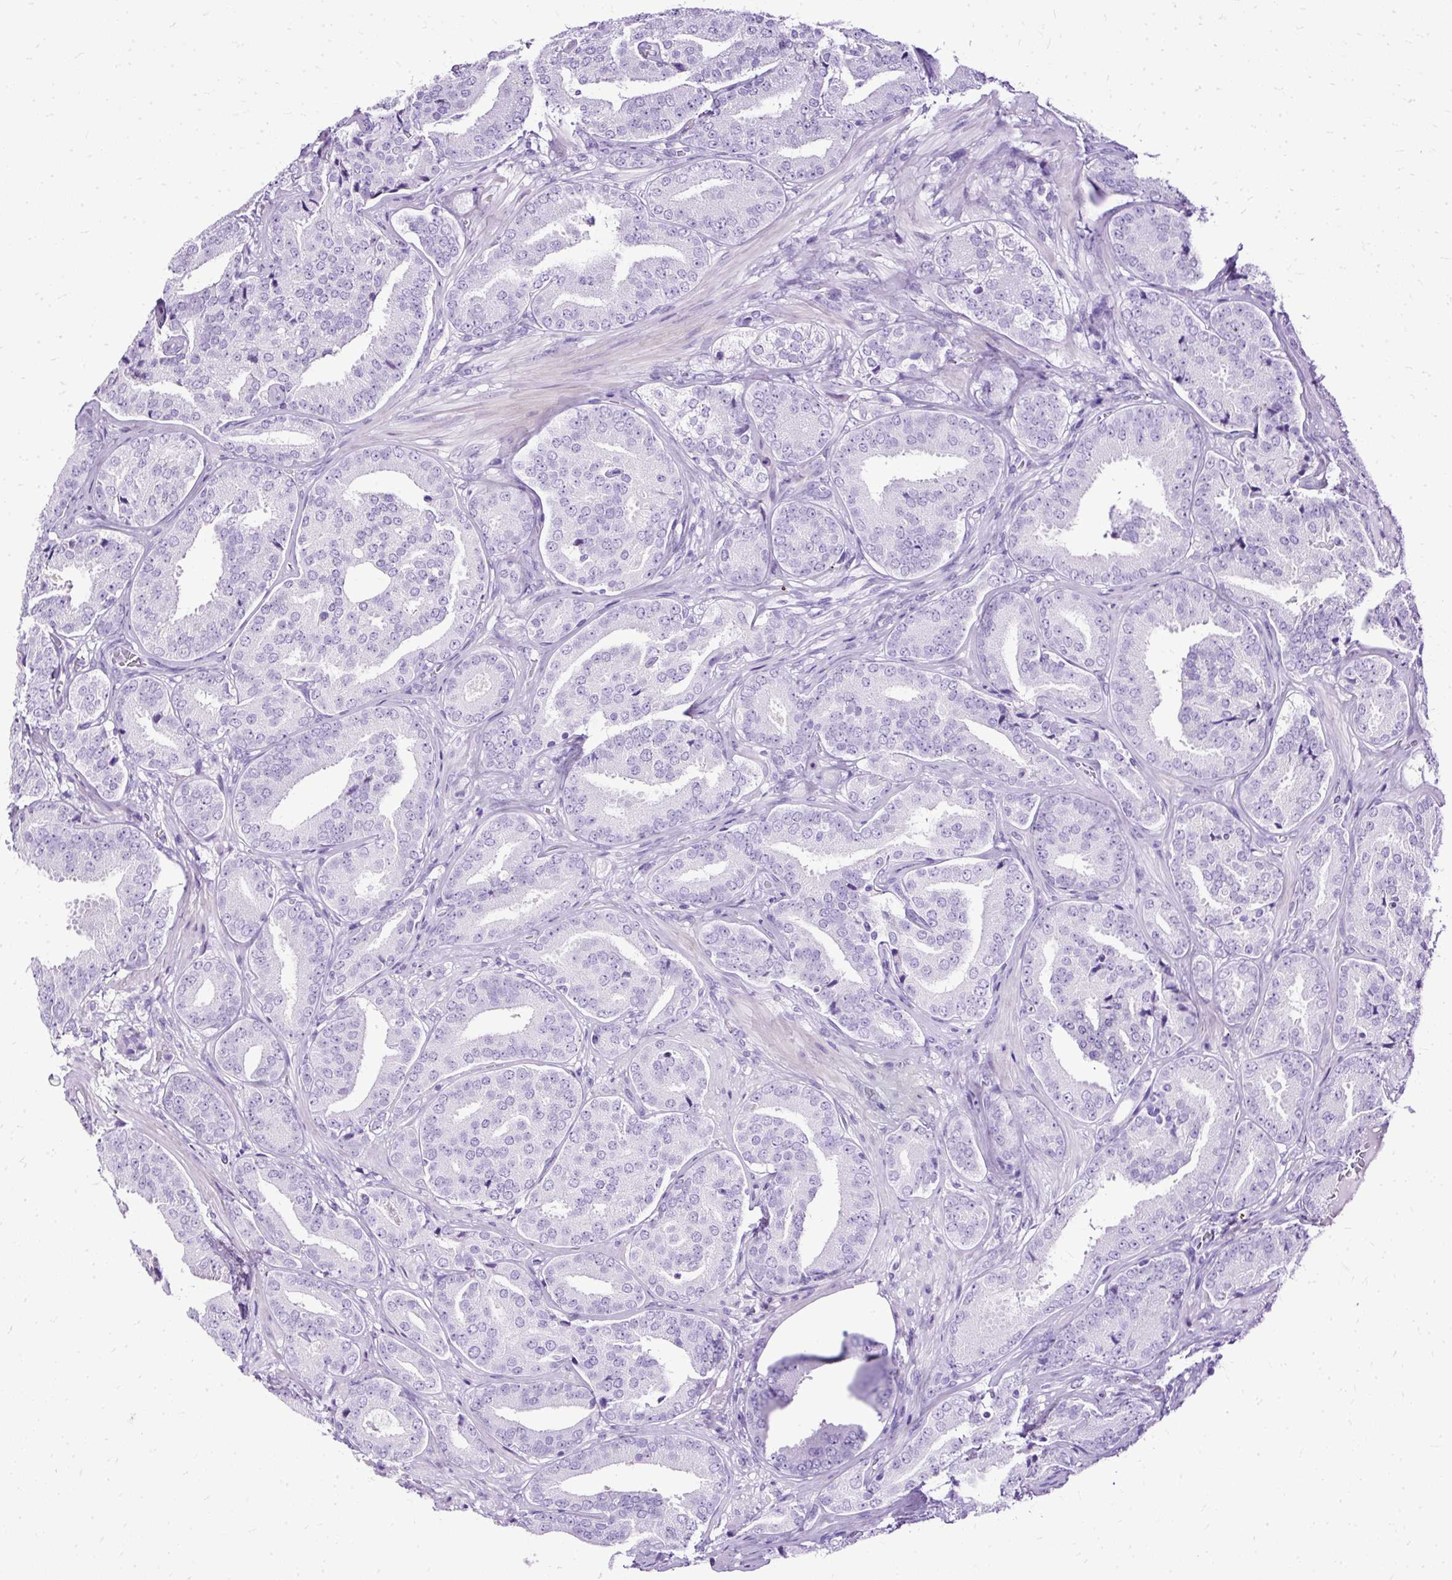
{"staining": {"intensity": "negative", "quantity": "none", "location": "none"}, "tissue": "prostate cancer", "cell_type": "Tumor cells", "image_type": "cancer", "snomed": [{"axis": "morphology", "description": "Adenocarcinoma, High grade"}, {"axis": "topography", "description": "Prostate"}], "caption": "IHC image of neoplastic tissue: human prostate cancer (adenocarcinoma (high-grade)) stained with DAB (3,3'-diaminobenzidine) exhibits no significant protein expression in tumor cells. (Immunohistochemistry, brightfield microscopy, high magnification).", "gene": "SLC8A2", "patient": {"sex": "male", "age": 63}}